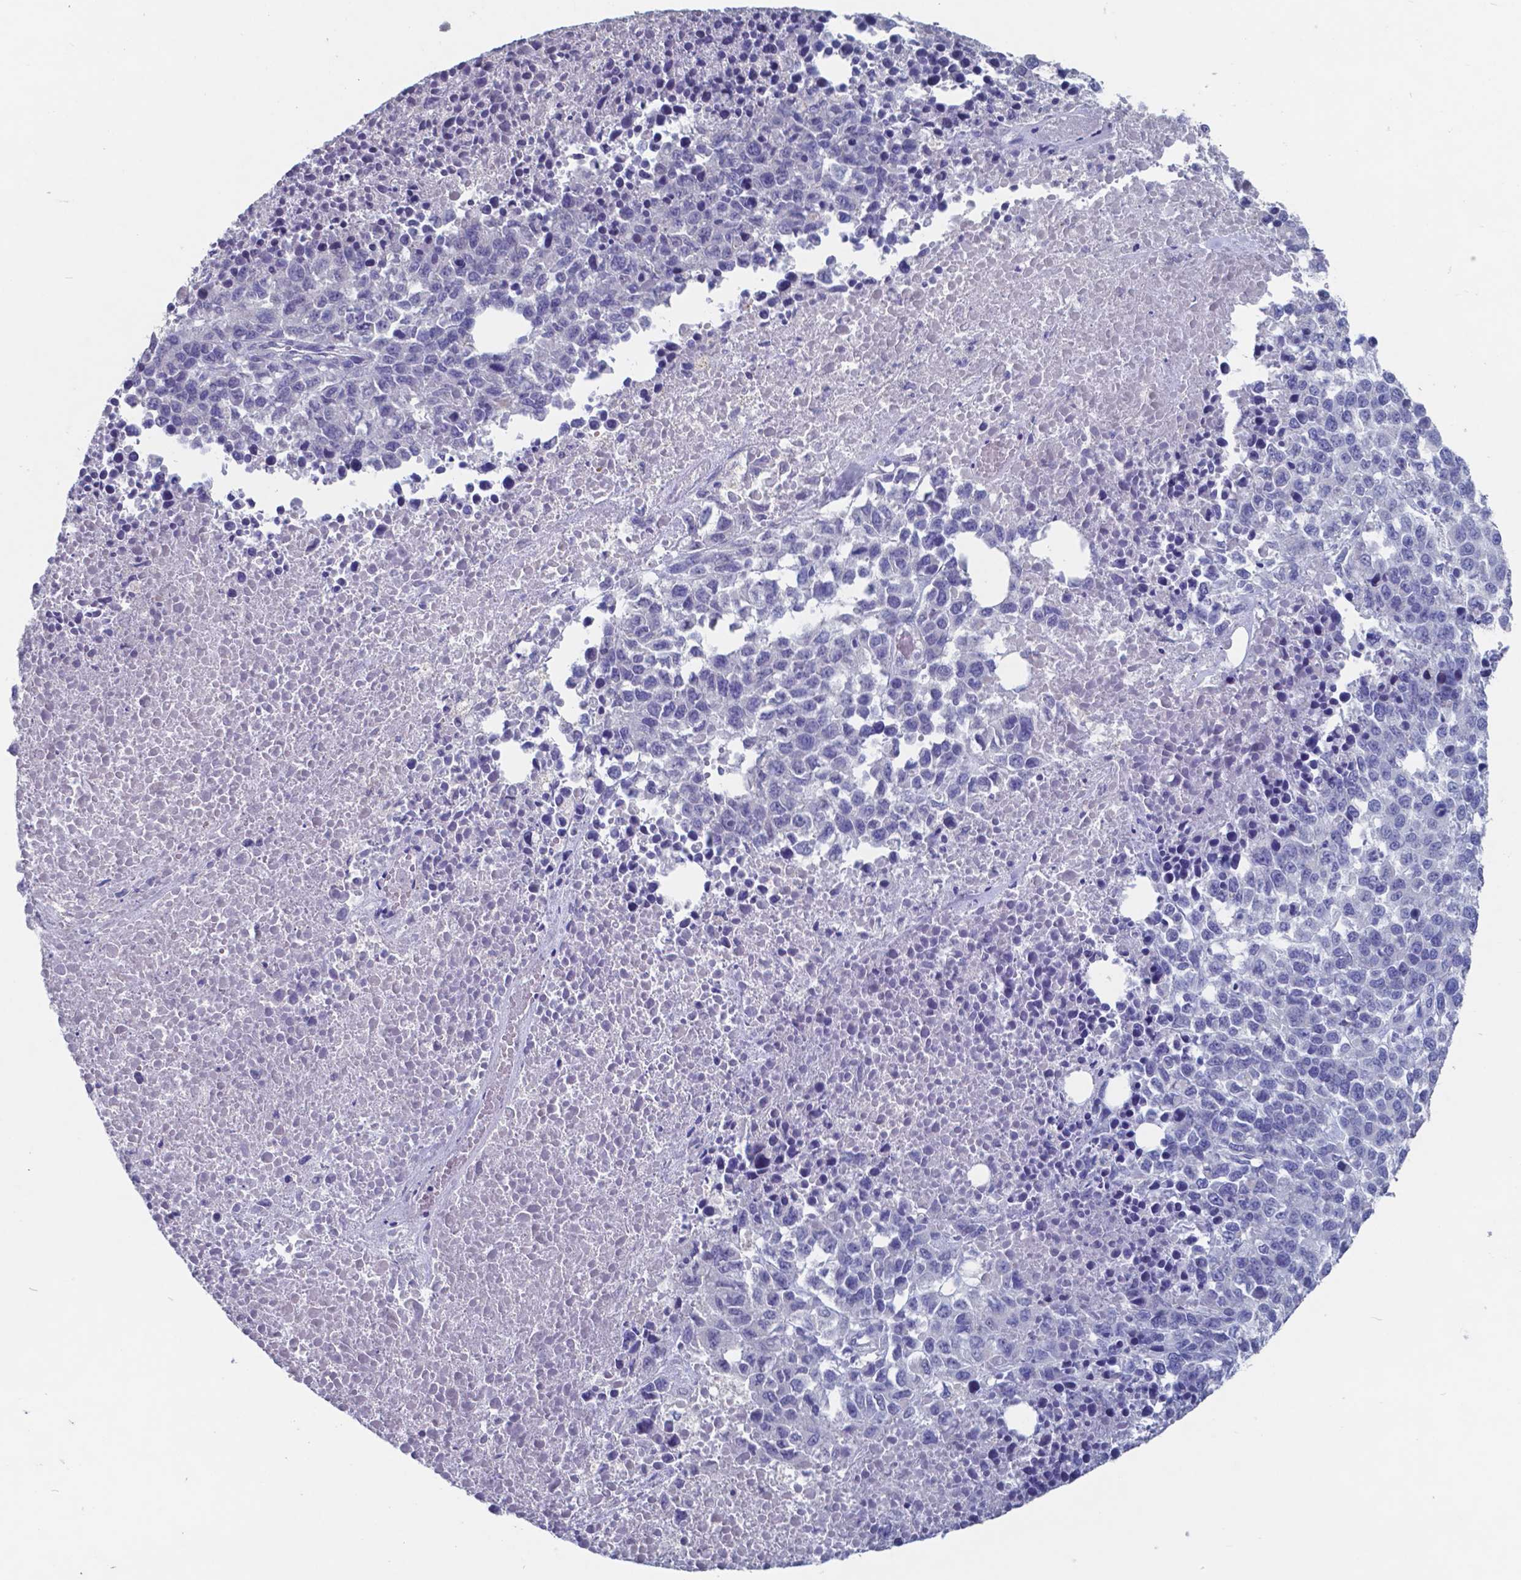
{"staining": {"intensity": "negative", "quantity": "none", "location": "none"}, "tissue": "melanoma", "cell_type": "Tumor cells", "image_type": "cancer", "snomed": [{"axis": "morphology", "description": "Malignant melanoma, Metastatic site"}, {"axis": "topography", "description": "Skin"}], "caption": "Tumor cells are negative for brown protein staining in melanoma. (Stains: DAB (3,3'-diaminobenzidine) IHC with hematoxylin counter stain, Microscopy: brightfield microscopy at high magnification).", "gene": "TTR", "patient": {"sex": "male", "age": 84}}